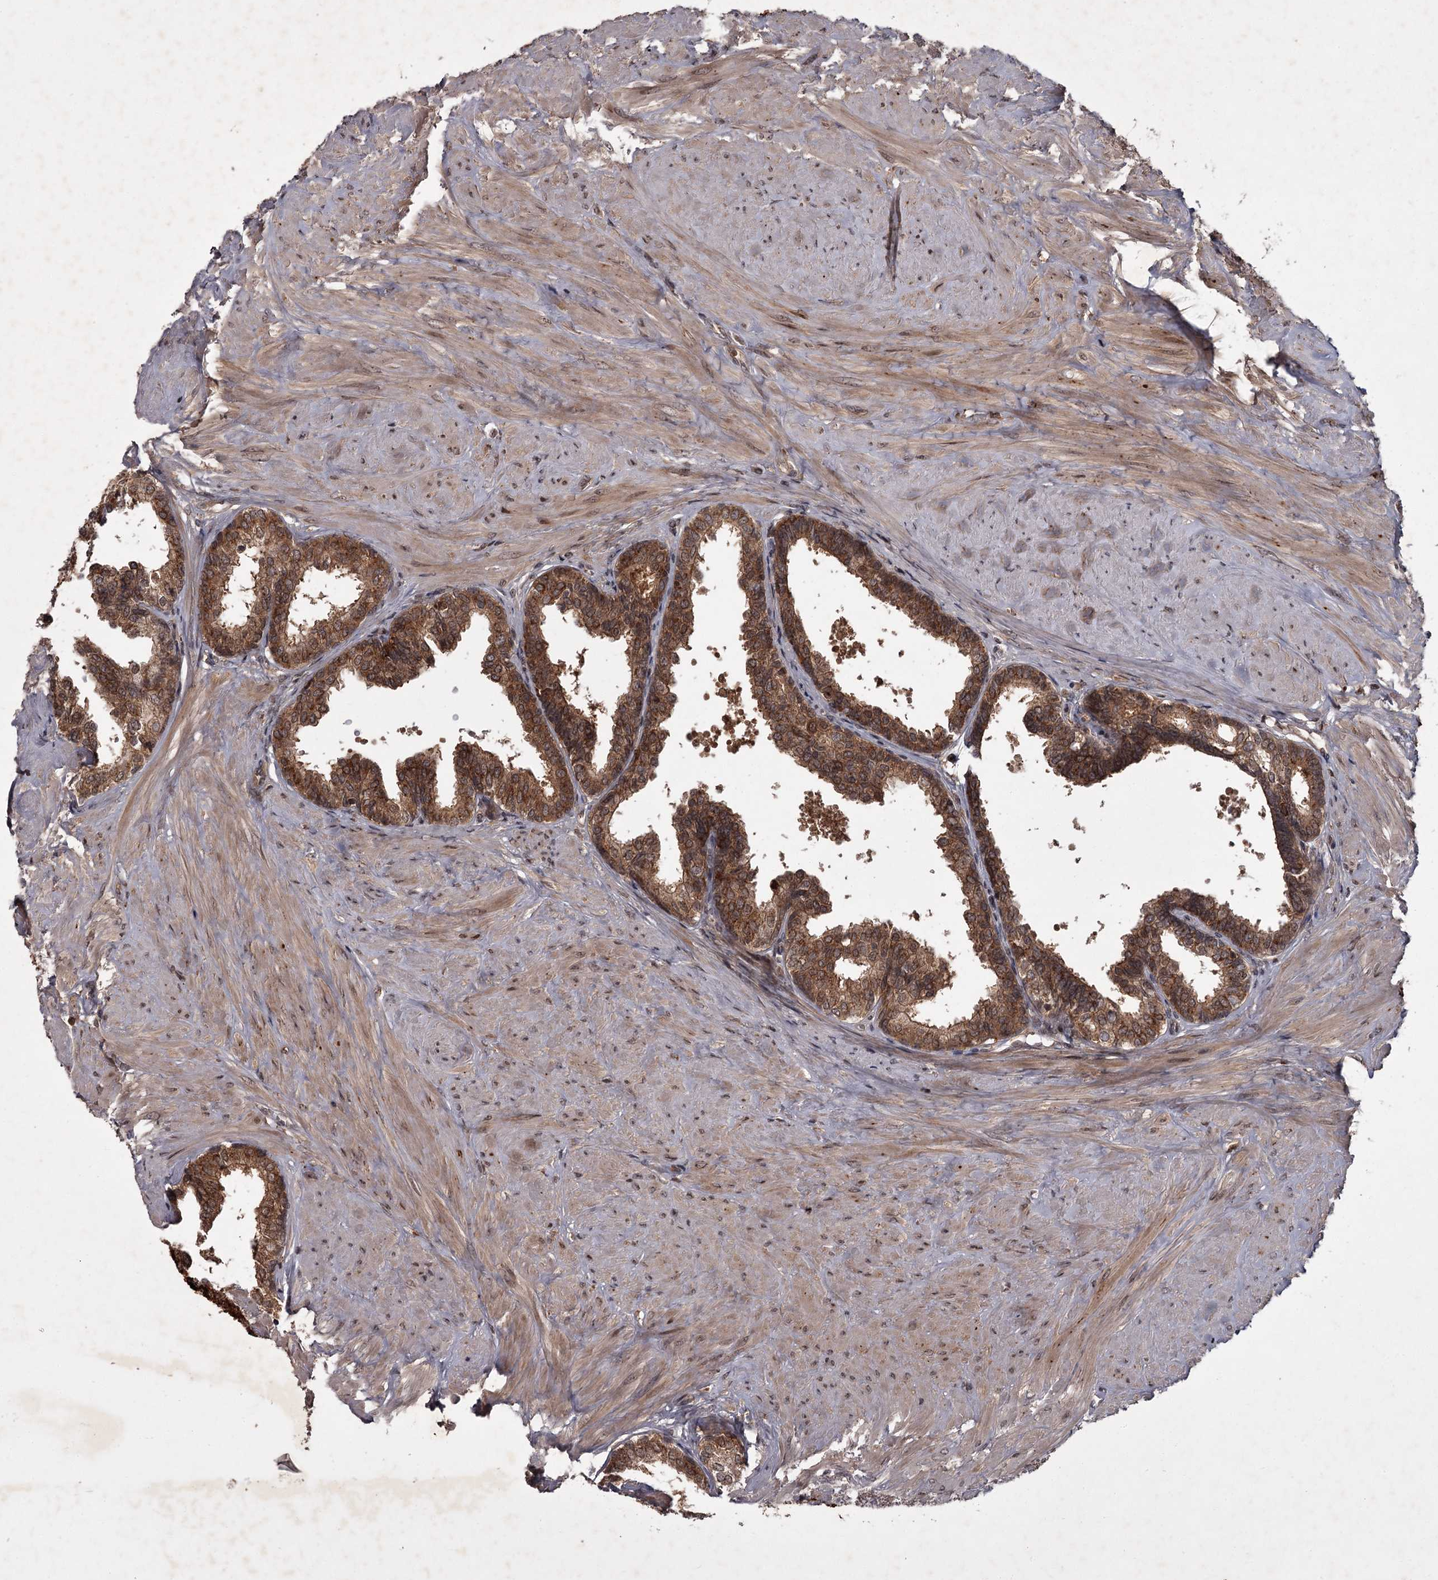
{"staining": {"intensity": "strong", "quantity": ">75%", "location": "cytoplasmic/membranous"}, "tissue": "prostate", "cell_type": "Glandular cells", "image_type": "normal", "snomed": [{"axis": "morphology", "description": "Normal tissue, NOS"}, {"axis": "topography", "description": "Prostate"}], "caption": "Immunohistochemistry of normal human prostate reveals high levels of strong cytoplasmic/membranous positivity in about >75% of glandular cells.", "gene": "TBC1D23", "patient": {"sex": "male", "age": 48}}